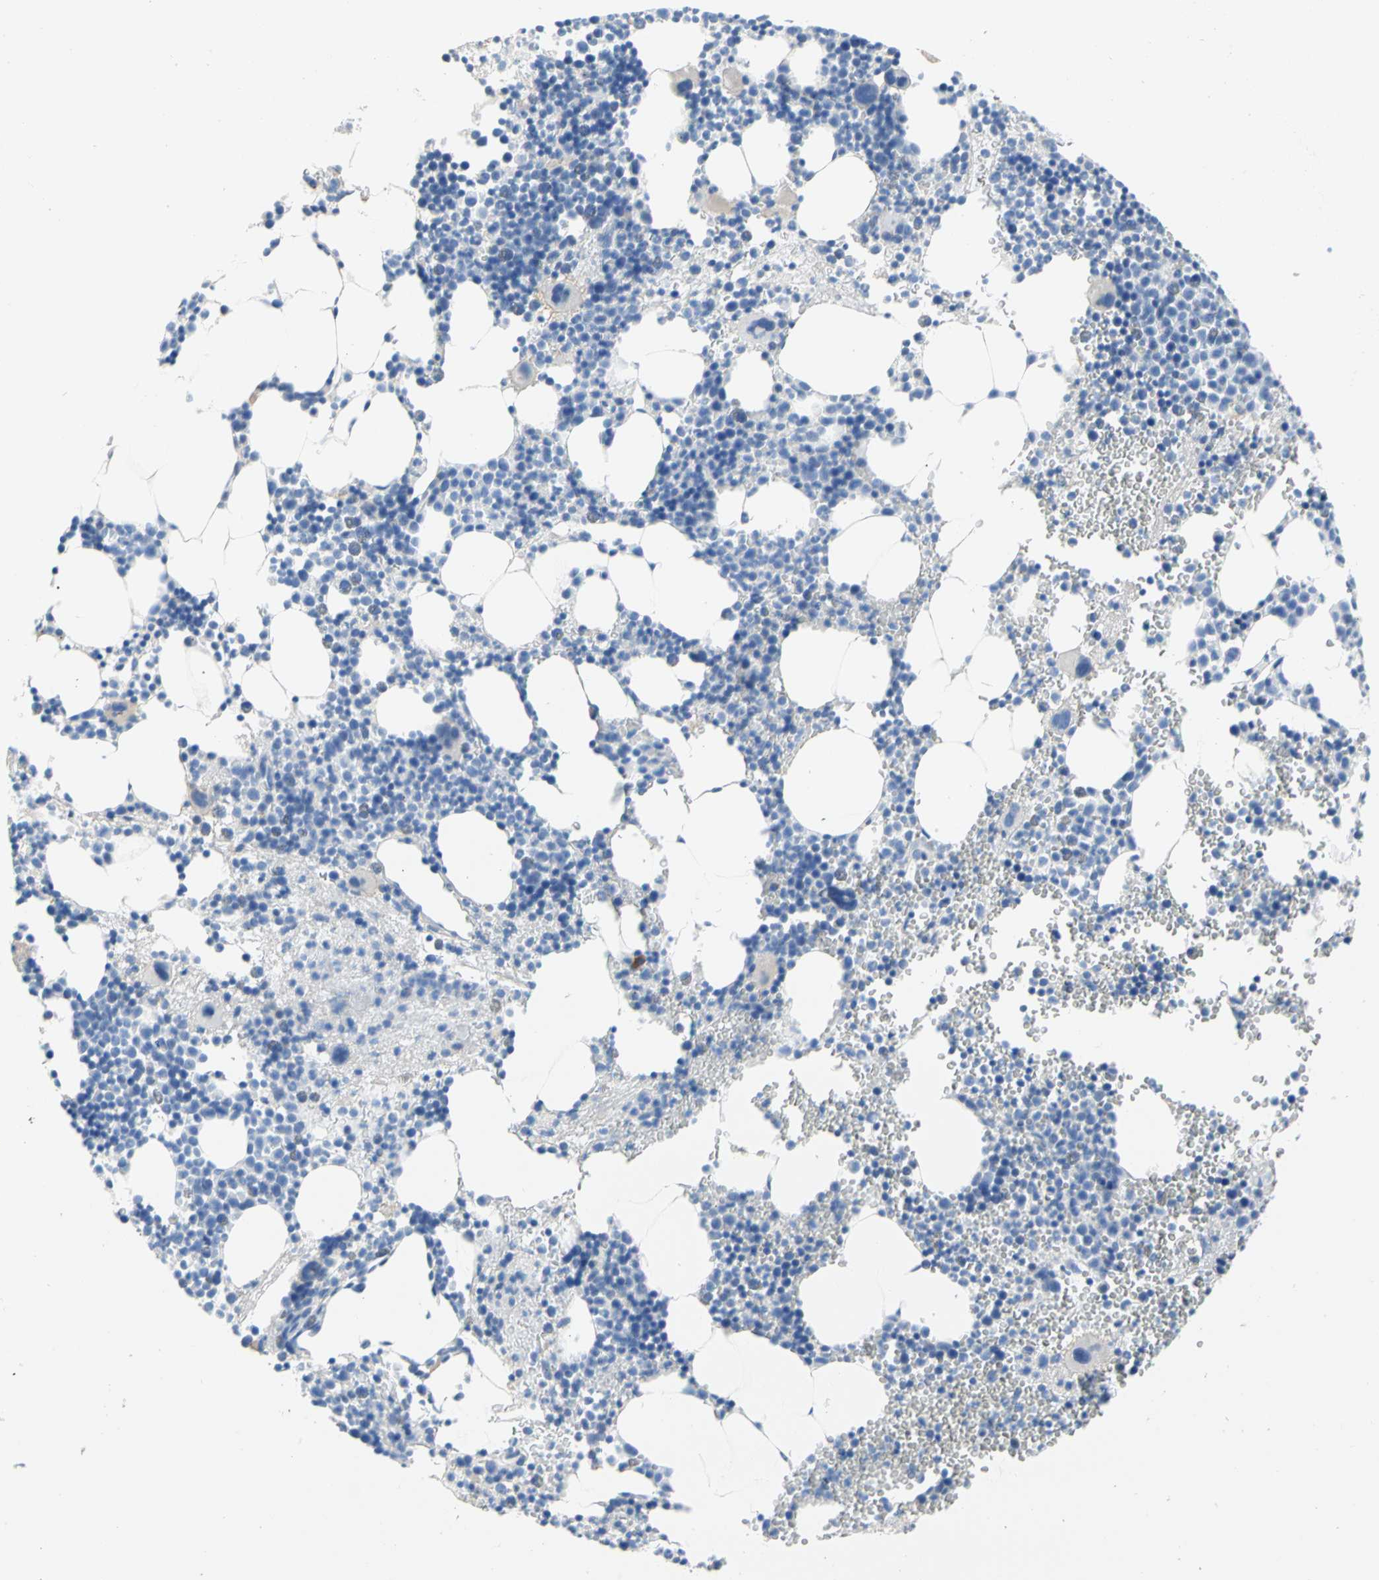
{"staining": {"intensity": "moderate", "quantity": "<25%", "location": "cytoplasmic/membranous"}, "tissue": "bone marrow", "cell_type": "Hematopoietic cells", "image_type": "normal", "snomed": [{"axis": "morphology", "description": "Normal tissue, NOS"}, {"axis": "topography", "description": "Bone marrow"}], "caption": "Protein staining of benign bone marrow shows moderate cytoplasmic/membranous staining in approximately <25% of hematopoietic cells.", "gene": "PDPN", "patient": {"sex": "female", "age": 68}}